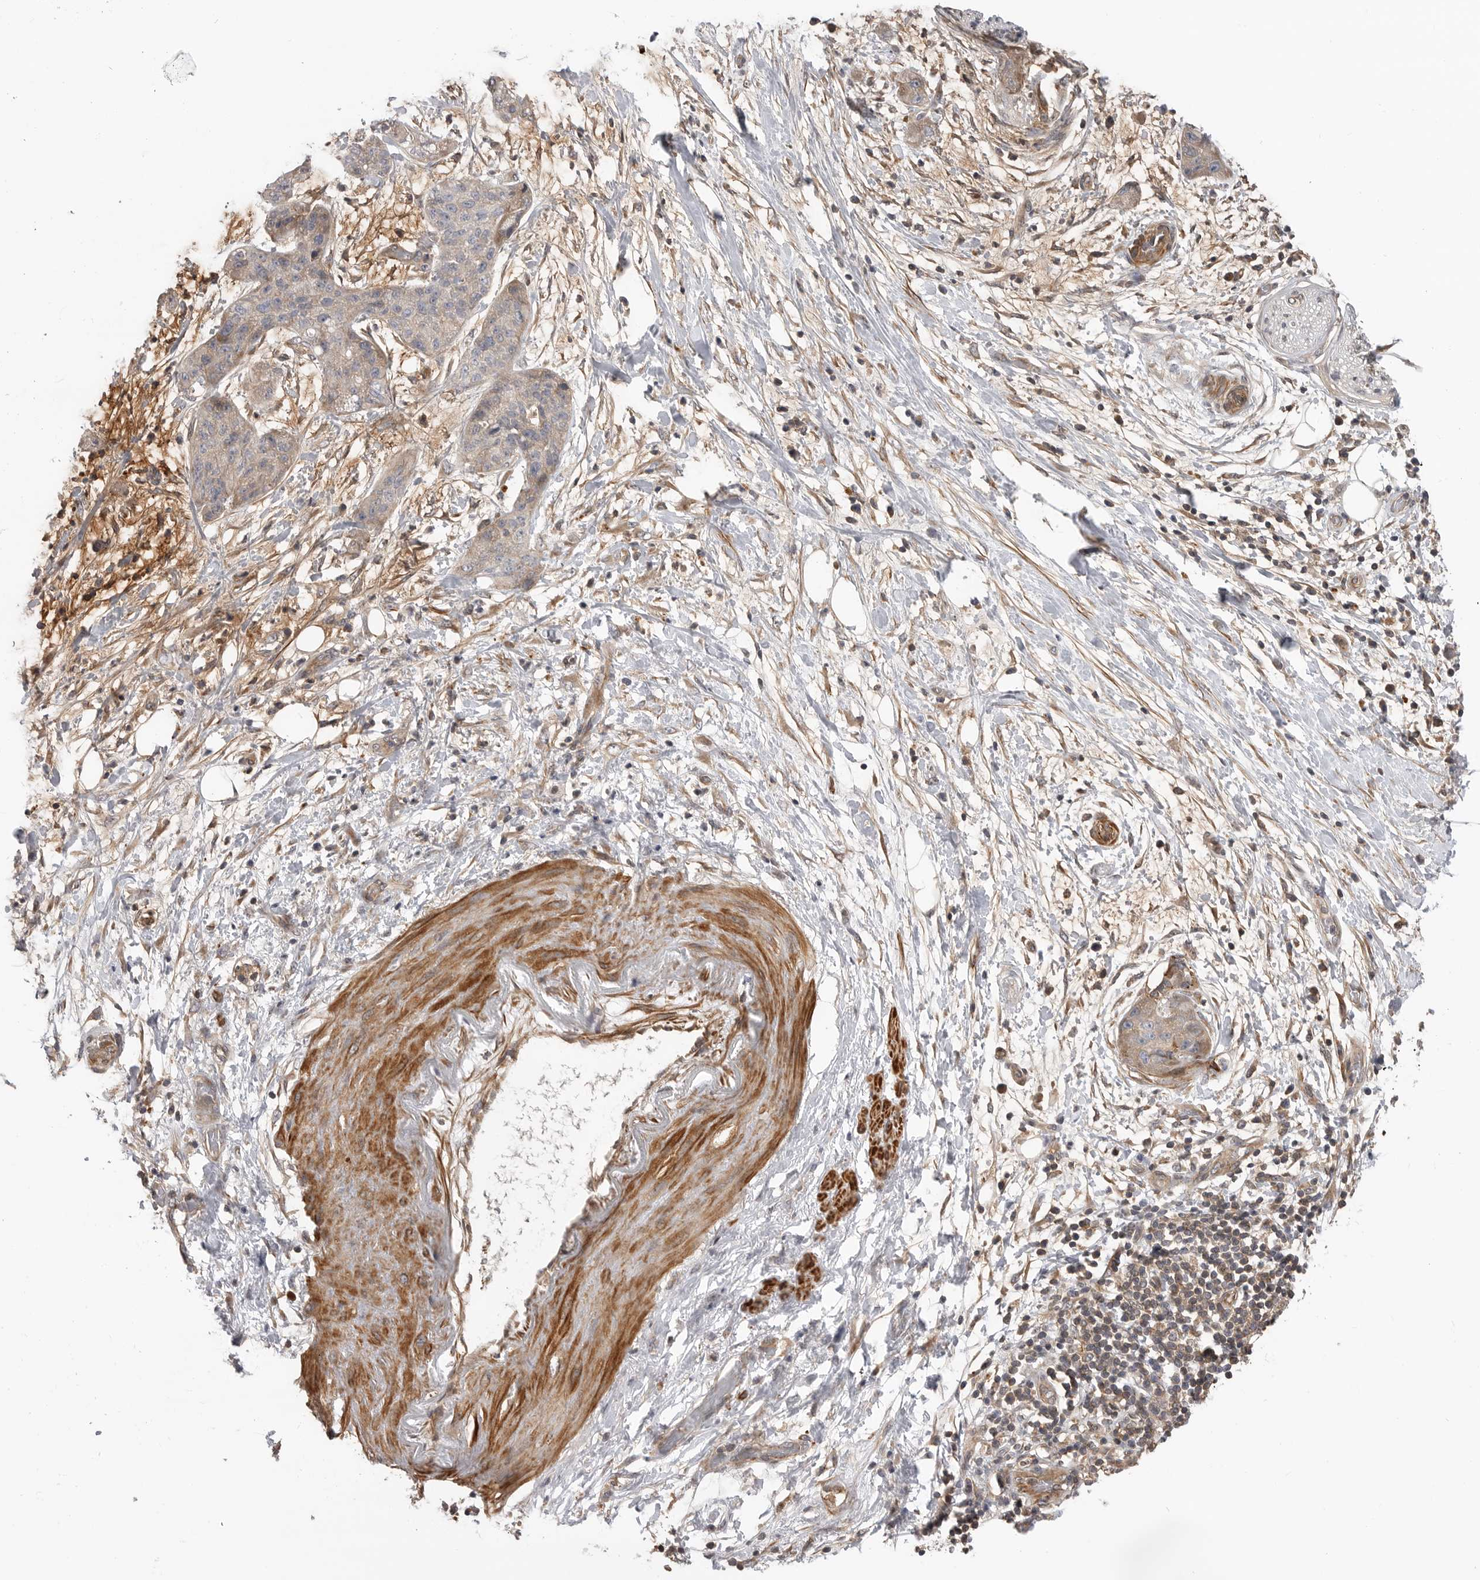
{"staining": {"intensity": "weak", "quantity": "<25%", "location": "cytoplasmic/membranous"}, "tissue": "pancreatic cancer", "cell_type": "Tumor cells", "image_type": "cancer", "snomed": [{"axis": "morphology", "description": "Adenocarcinoma, NOS"}, {"axis": "topography", "description": "Pancreas"}], "caption": "A photomicrograph of pancreatic cancer stained for a protein demonstrates no brown staining in tumor cells.", "gene": "TRIM56", "patient": {"sex": "female", "age": 78}}